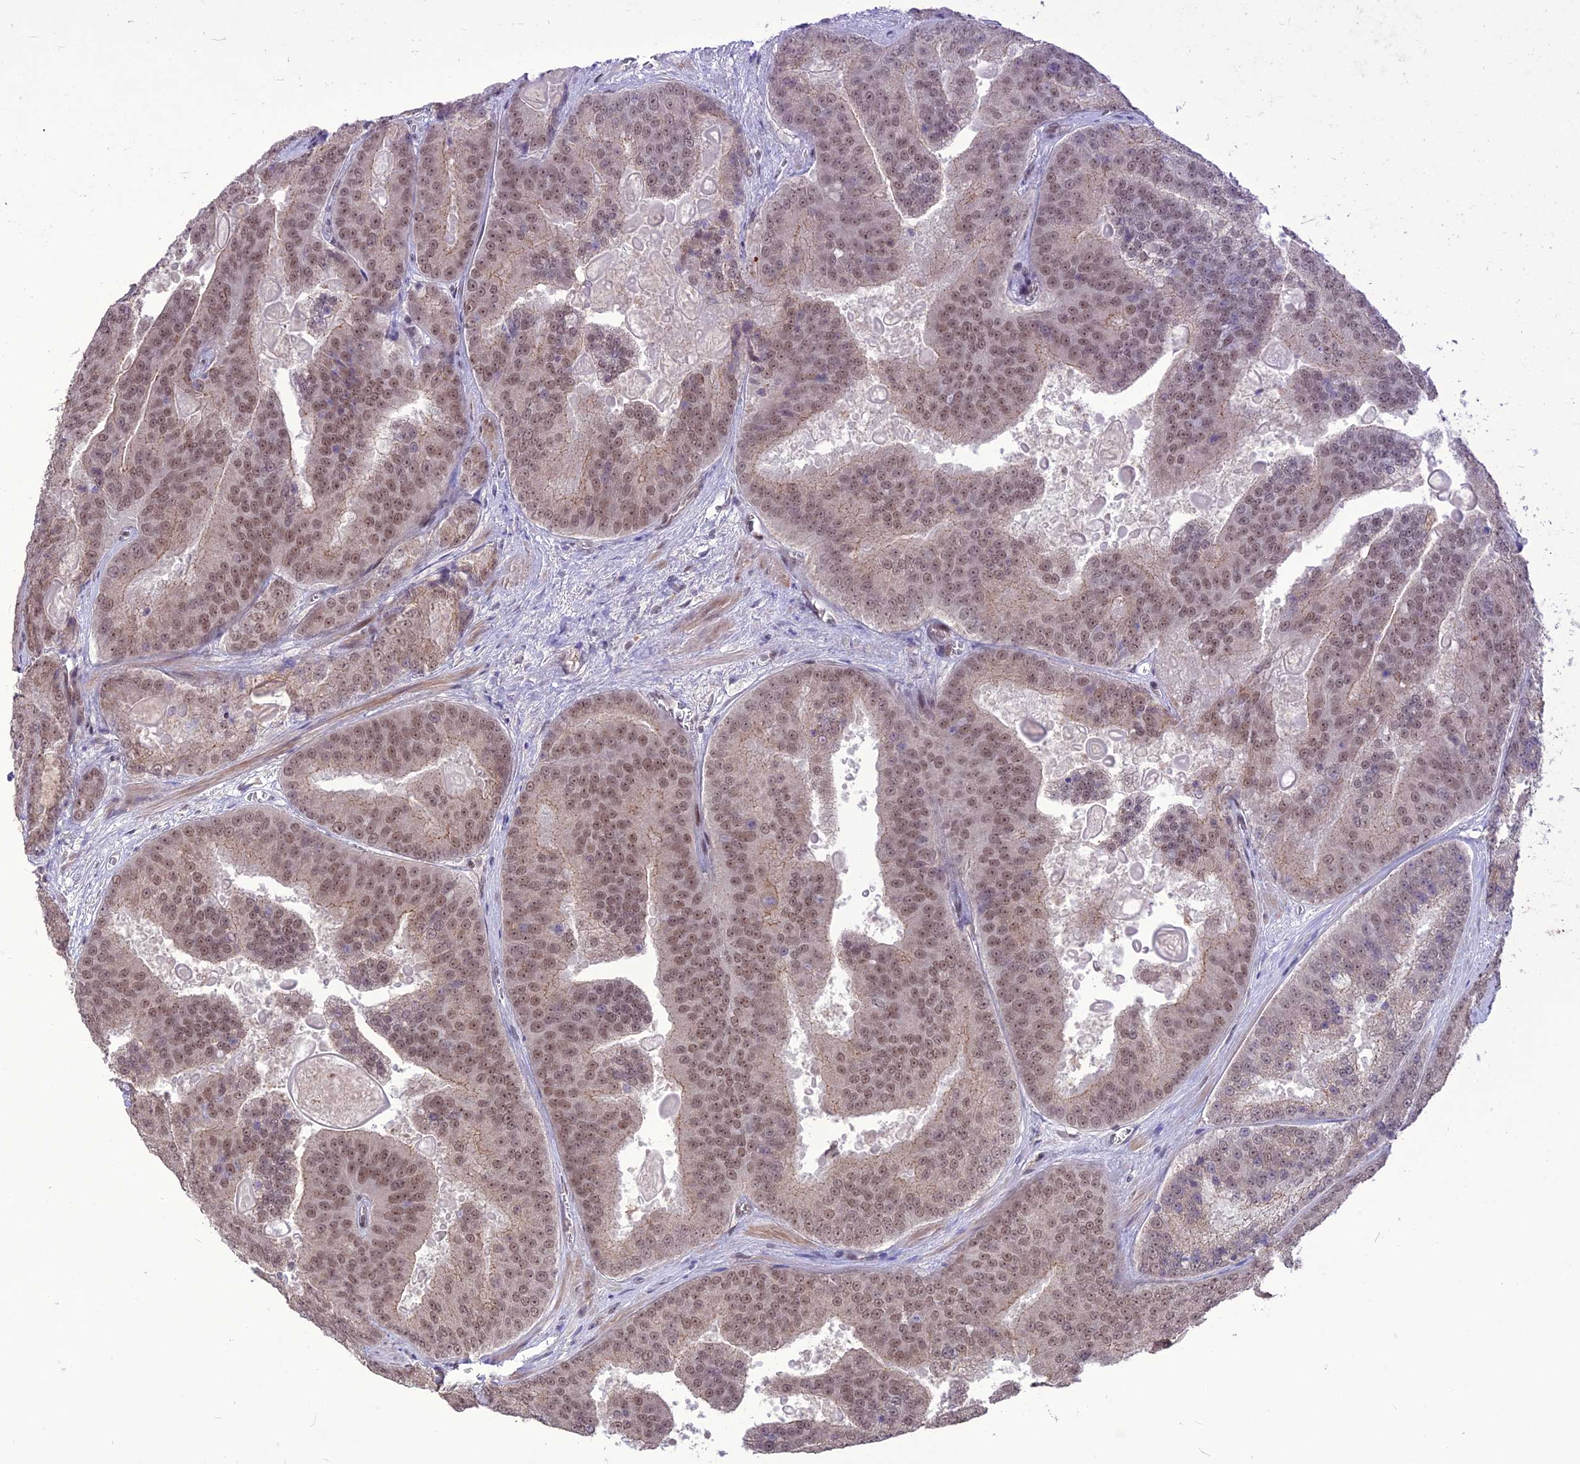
{"staining": {"intensity": "moderate", "quantity": "25%-75%", "location": "nuclear"}, "tissue": "prostate cancer", "cell_type": "Tumor cells", "image_type": "cancer", "snomed": [{"axis": "morphology", "description": "Adenocarcinoma, High grade"}, {"axis": "topography", "description": "Prostate"}], "caption": "High-grade adenocarcinoma (prostate) stained with DAB (3,3'-diaminobenzidine) IHC reveals medium levels of moderate nuclear positivity in about 25%-75% of tumor cells.", "gene": "DIS3", "patient": {"sex": "male", "age": 61}}